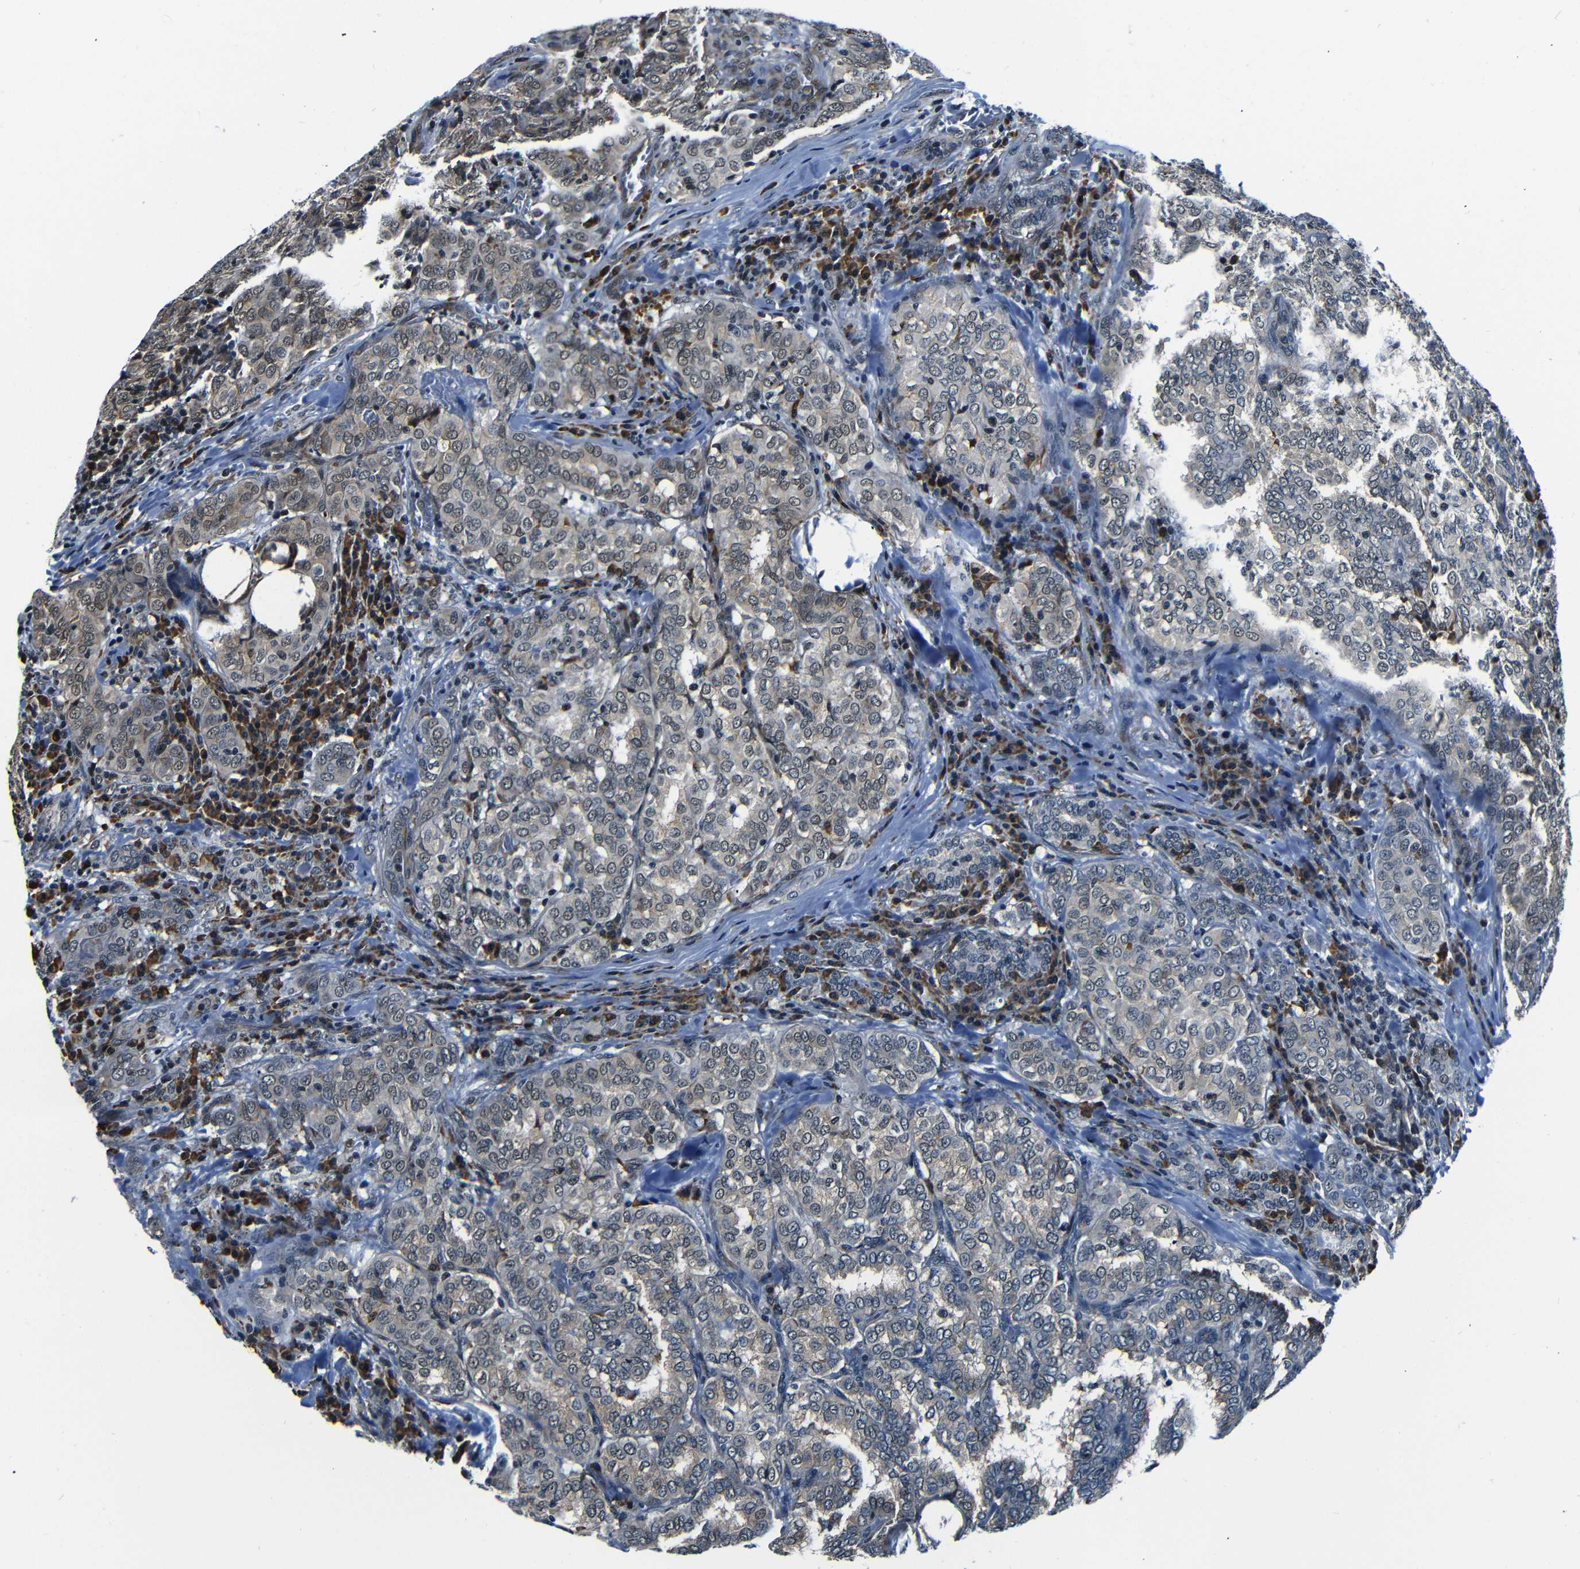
{"staining": {"intensity": "weak", "quantity": "25%-75%", "location": "cytoplasmic/membranous,nuclear"}, "tissue": "thyroid cancer", "cell_type": "Tumor cells", "image_type": "cancer", "snomed": [{"axis": "morphology", "description": "Papillary adenocarcinoma, NOS"}, {"axis": "topography", "description": "Thyroid gland"}], "caption": "Thyroid cancer stained with immunohistochemistry (IHC) exhibits weak cytoplasmic/membranous and nuclear positivity in approximately 25%-75% of tumor cells.", "gene": "NCBP3", "patient": {"sex": "female", "age": 30}}